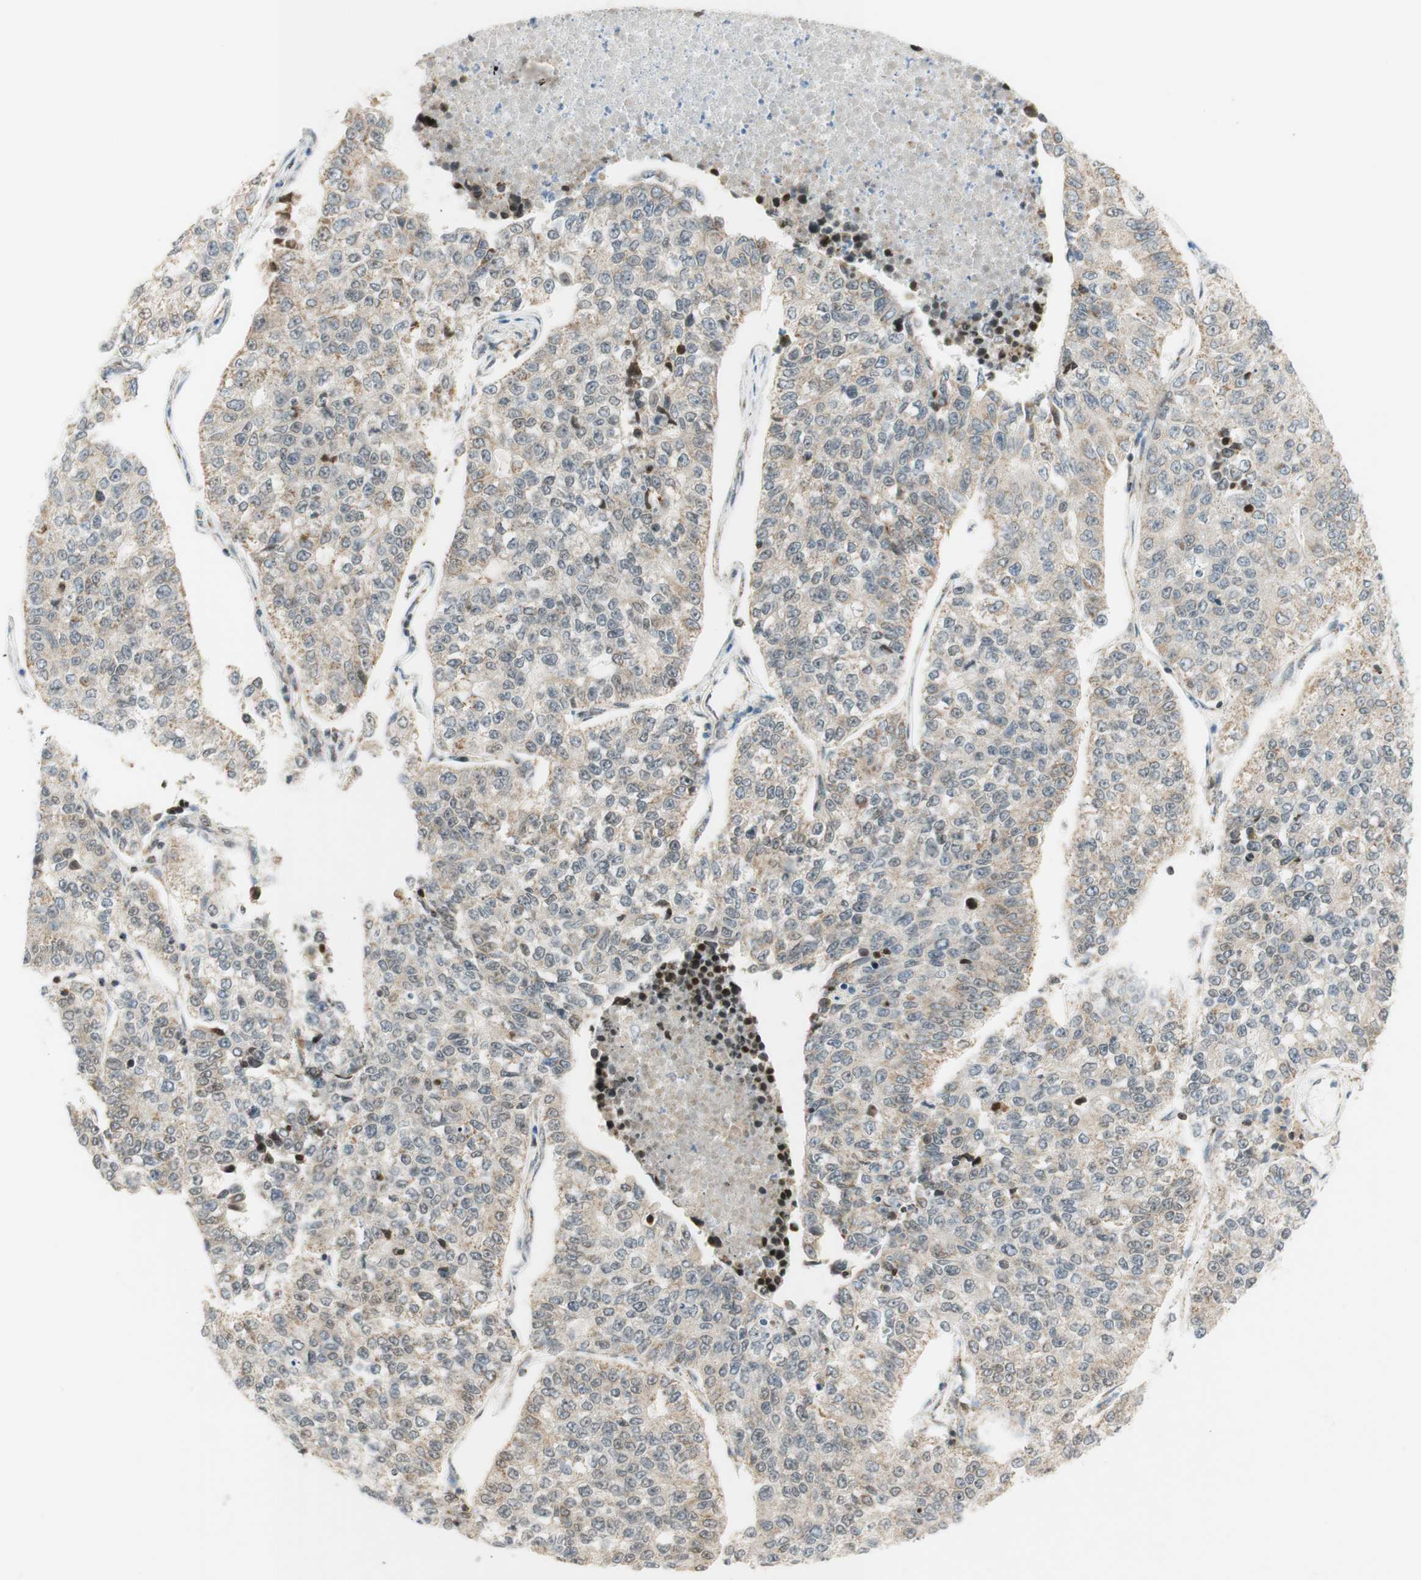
{"staining": {"intensity": "weak", "quantity": "<25%", "location": "cytoplasmic/membranous"}, "tissue": "lung cancer", "cell_type": "Tumor cells", "image_type": "cancer", "snomed": [{"axis": "morphology", "description": "Adenocarcinoma, NOS"}, {"axis": "topography", "description": "Lung"}], "caption": "This is a micrograph of IHC staining of lung cancer (adenocarcinoma), which shows no expression in tumor cells.", "gene": "ZNF782", "patient": {"sex": "male", "age": 49}}